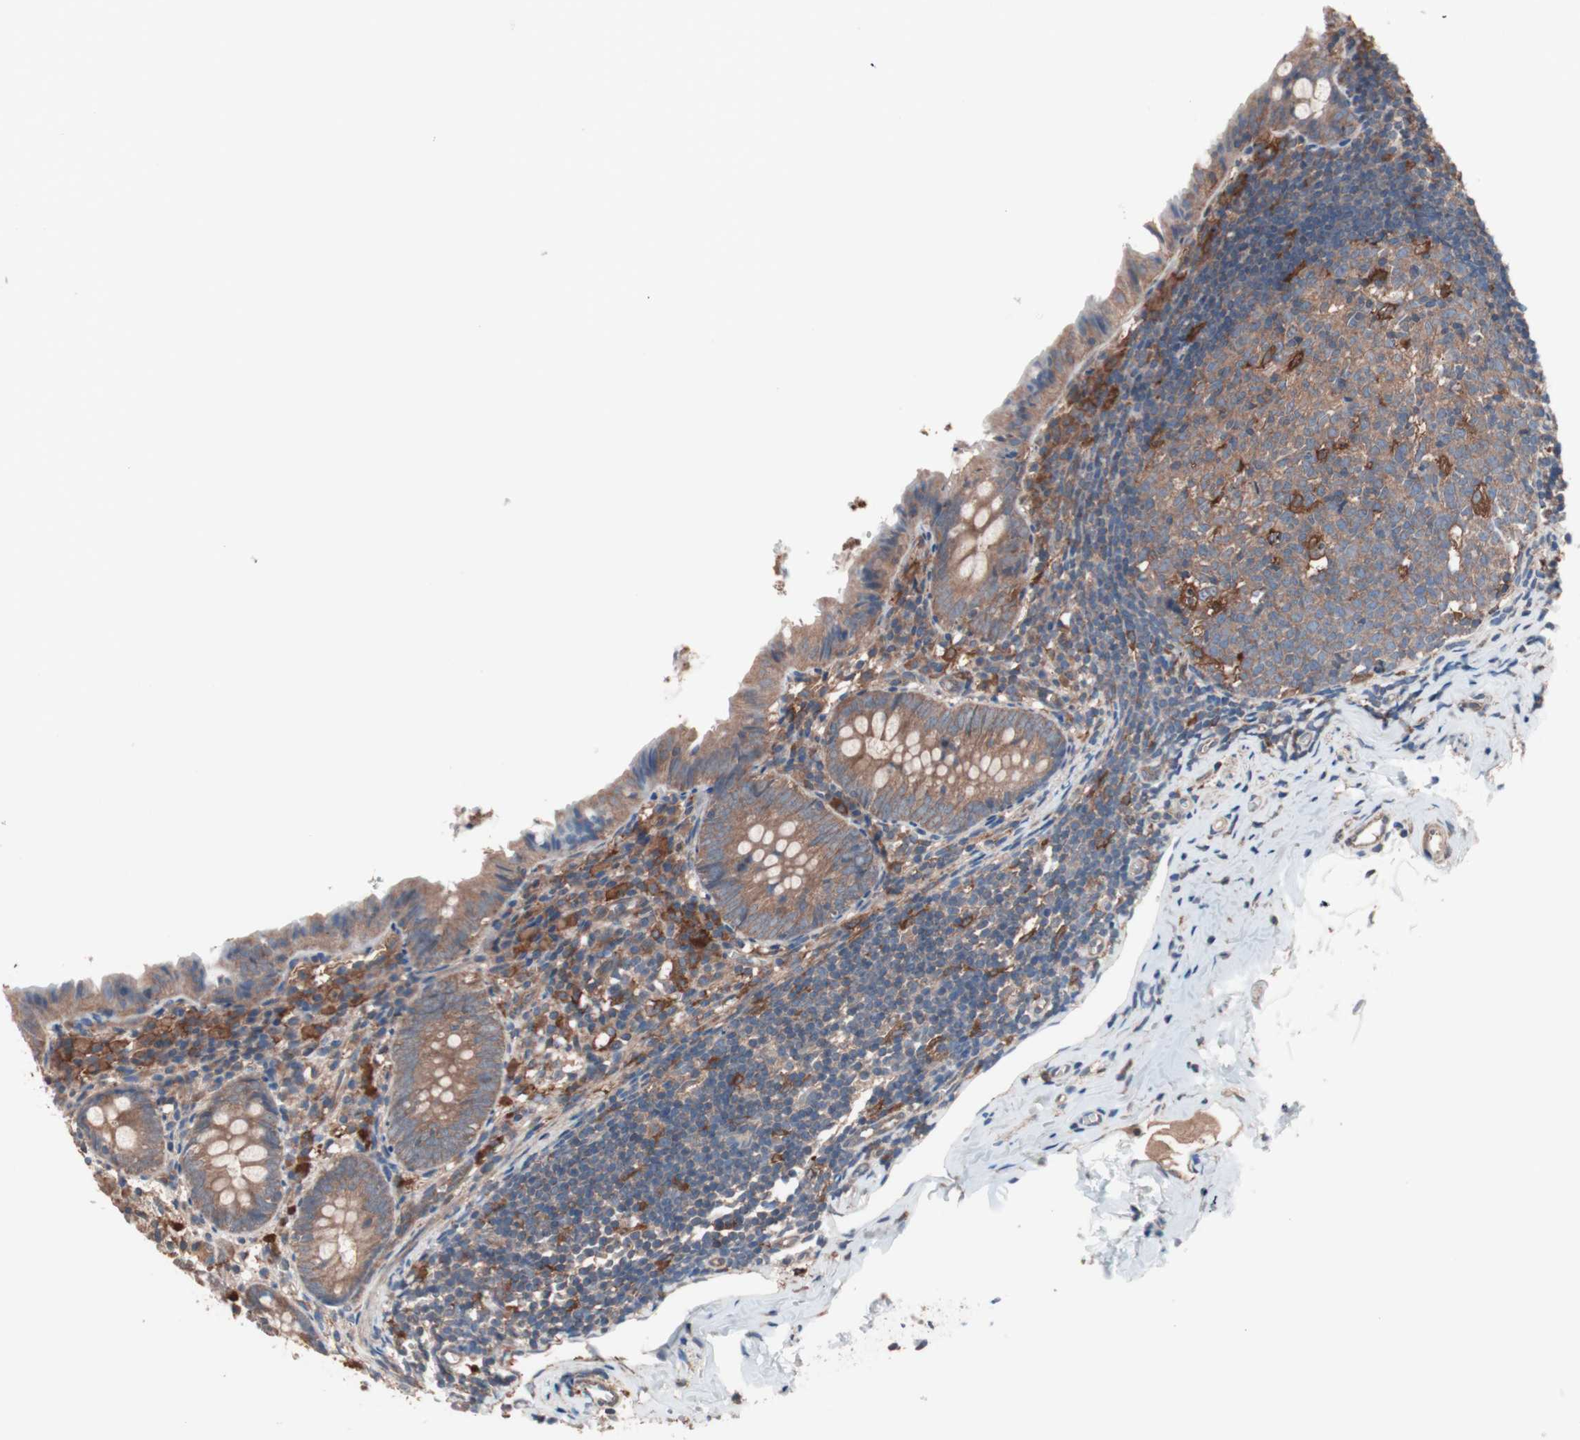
{"staining": {"intensity": "weak", "quantity": ">75%", "location": "cytoplasmic/membranous"}, "tissue": "appendix", "cell_type": "Glandular cells", "image_type": "normal", "snomed": [{"axis": "morphology", "description": "Normal tissue, NOS"}, {"axis": "topography", "description": "Appendix"}], "caption": "Appendix stained with immunohistochemistry shows weak cytoplasmic/membranous staining in approximately >75% of glandular cells. (brown staining indicates protein expression, while blue staining denotes nuclei).", "gene": "ATG7", "patient": {"sex": "female", "age": 10}}